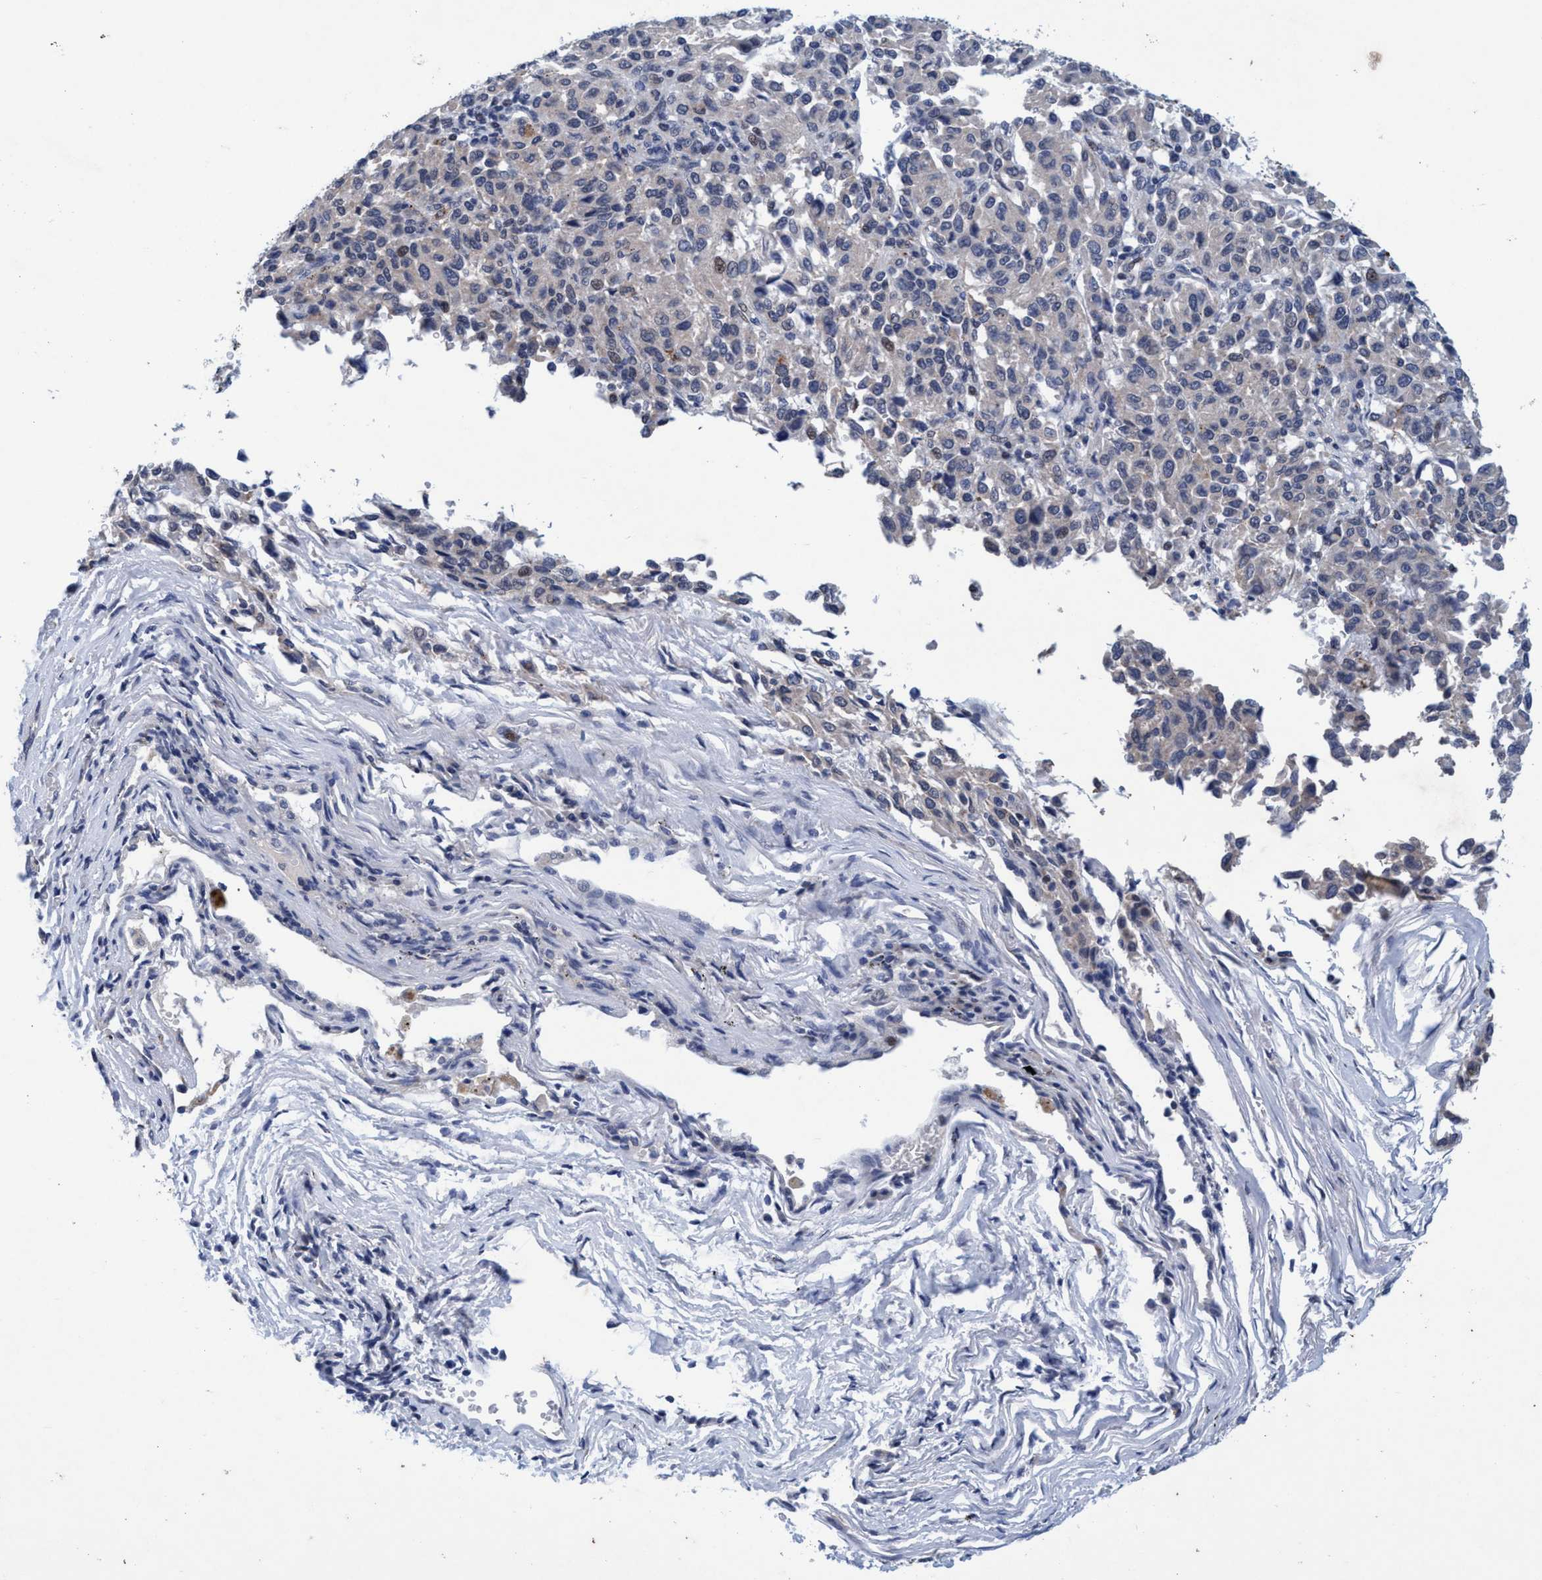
{"staining": {"intensity": "weak", "quantity": "<25%", "location": "nuclear"}, "tissue": "melanoma", "cell_type": "Tumor cells", "image_type": "cancer", "snomed": [{"axis": "morphology", "description": "Malignant melanoma, Metastatic site"}, {"axis": "topography", "description": "Lung"}], "caption": "High magnification brightfield microscopy of malignant melanoma (metastatic site) stained with DAB (brown) and counterstained with hematoxylin (blue): tumor cells show no significant expression.", "gene": "GRB14", "patient": {"sex": "male", "age": 64}}